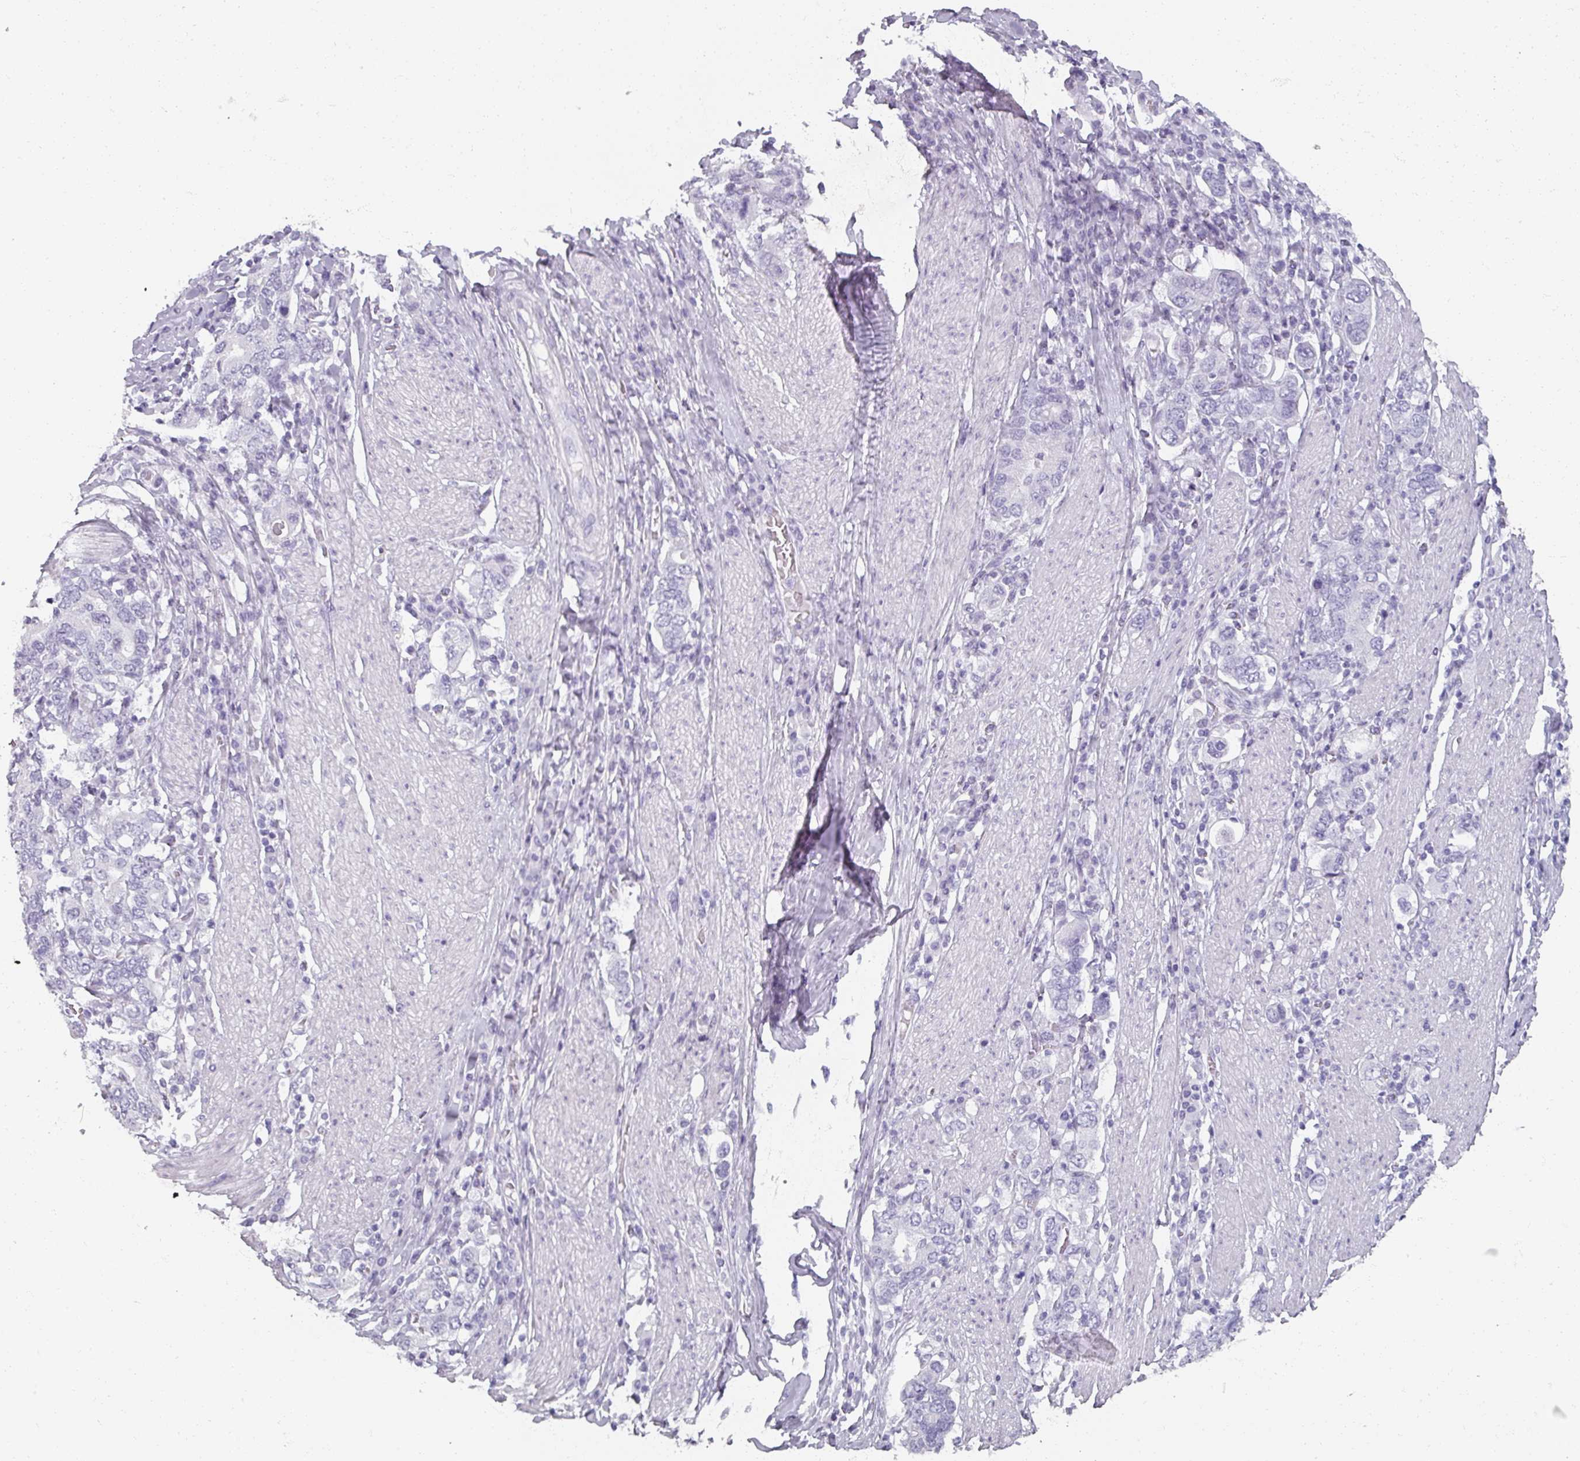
{"staining": {"intensity": "negative", "quantity": "none", "location": "none"}, "tissue": "stomach cancer", "cell_type": "Tumor cells", "image_type": "cancer", "snomed": [{"axis": "morphology", "description": "Adenocarcinoma, NOS"}, {"axis": "topography", "description": "Stomach, upper"}, {"axis": "topography", "description": "Stomach"}], "caption": "Tumor cells are negative for brown protein staining in stomach cancer.", "gene": "REG3G", "patient": {"sex": "male", "age": 62}}